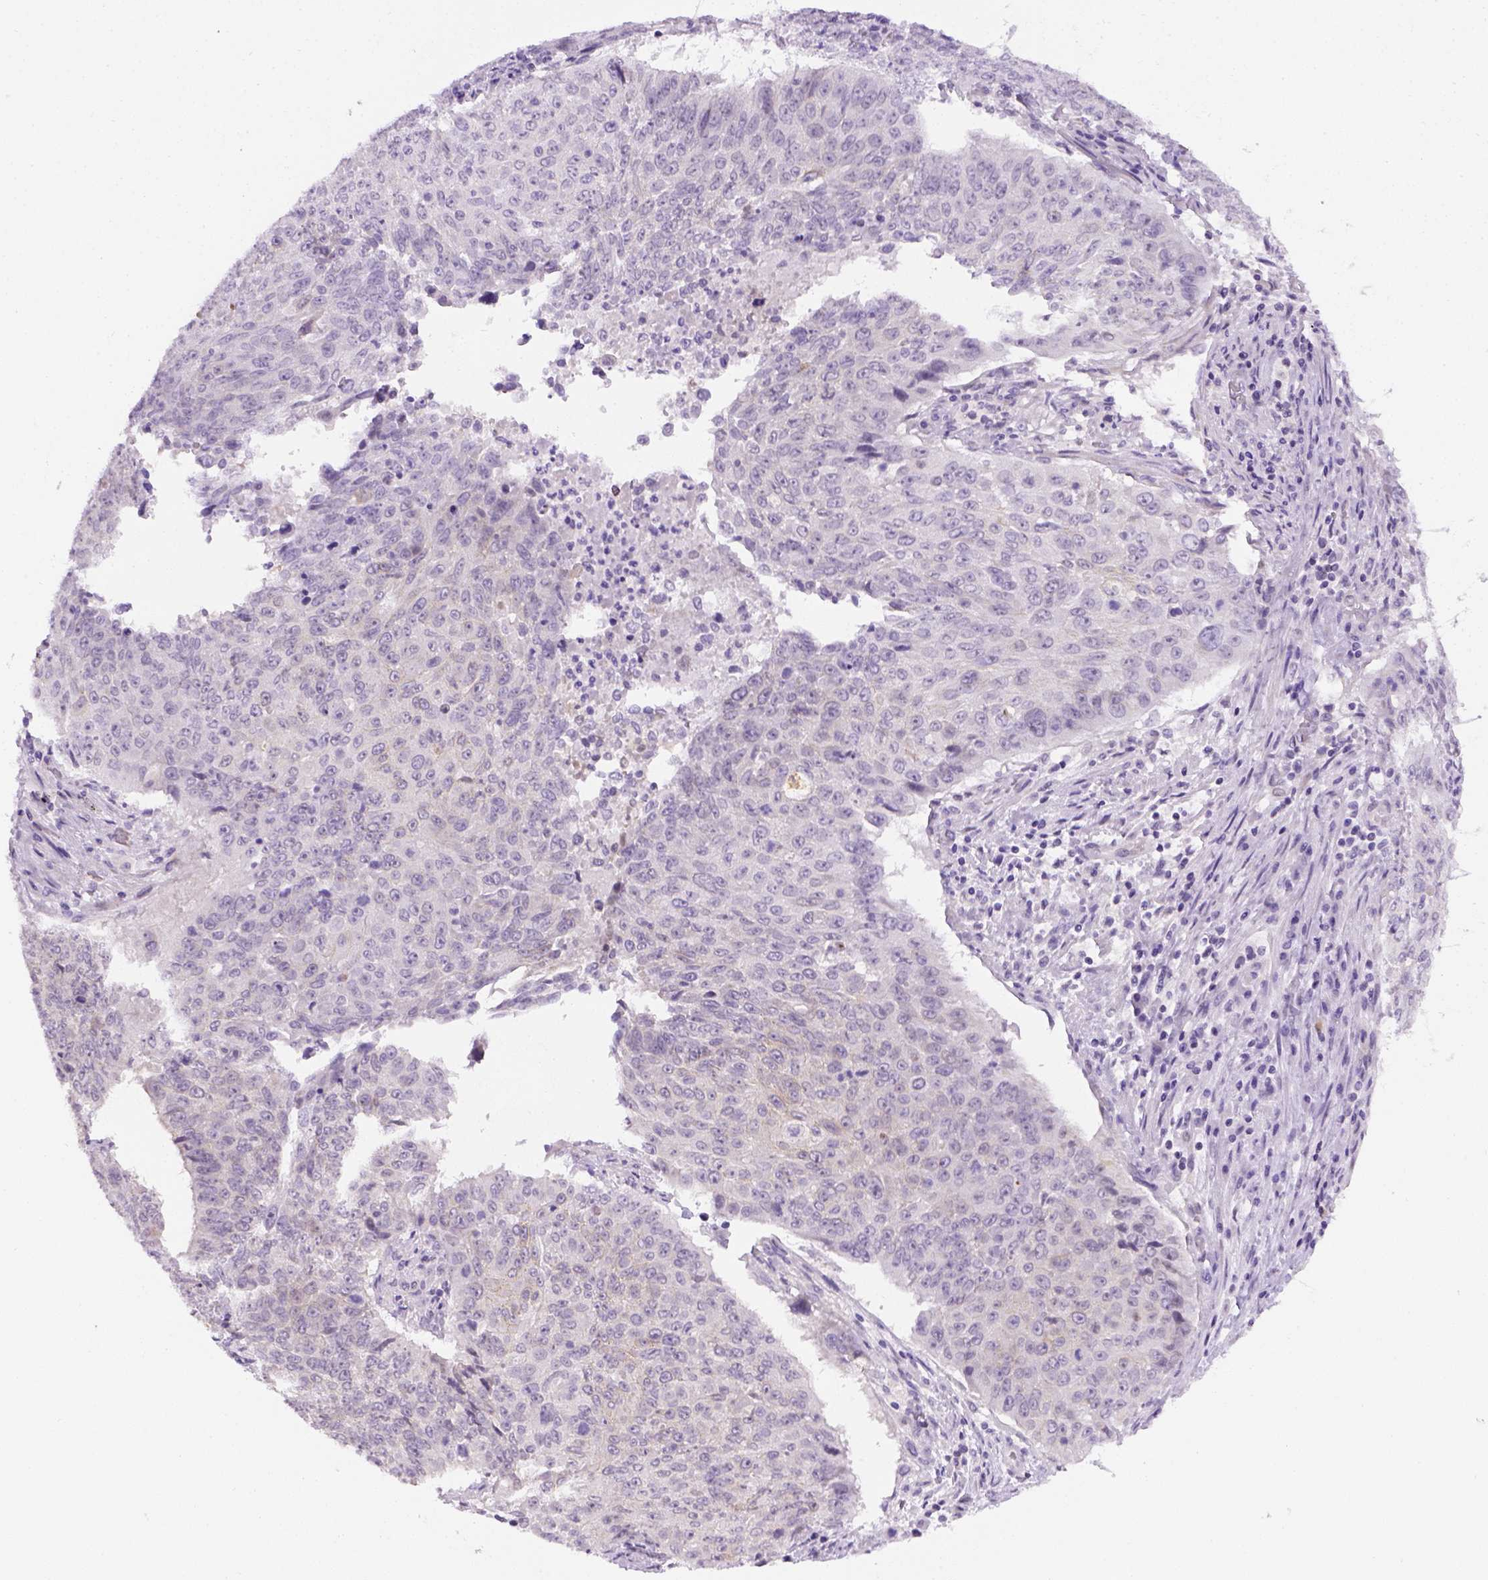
{"staining": {"intensity": "negative", "quantity": "none", "location": "none"}, "tissue": "lung cancer", "cell_type": "Tumor cells", "image_type": "cancer", "snomed": [{"axis": "morphology", "description": "Normal tissue, NOS"}, {"axis": "morphology", "description": "Squamous cell carcinoma, NOS"}, {"axis": "topography", "description": "Bronchus"}, {"axis": "topography", "description": "Lung"}], "caption": "The immunohistochemistry (IHC) image has no significant positivity in tumor cells of squamous cell carcinoma (lung) tissue.", "gene": "FAM184B", "patient": {"sex": "male", "age": 64}}